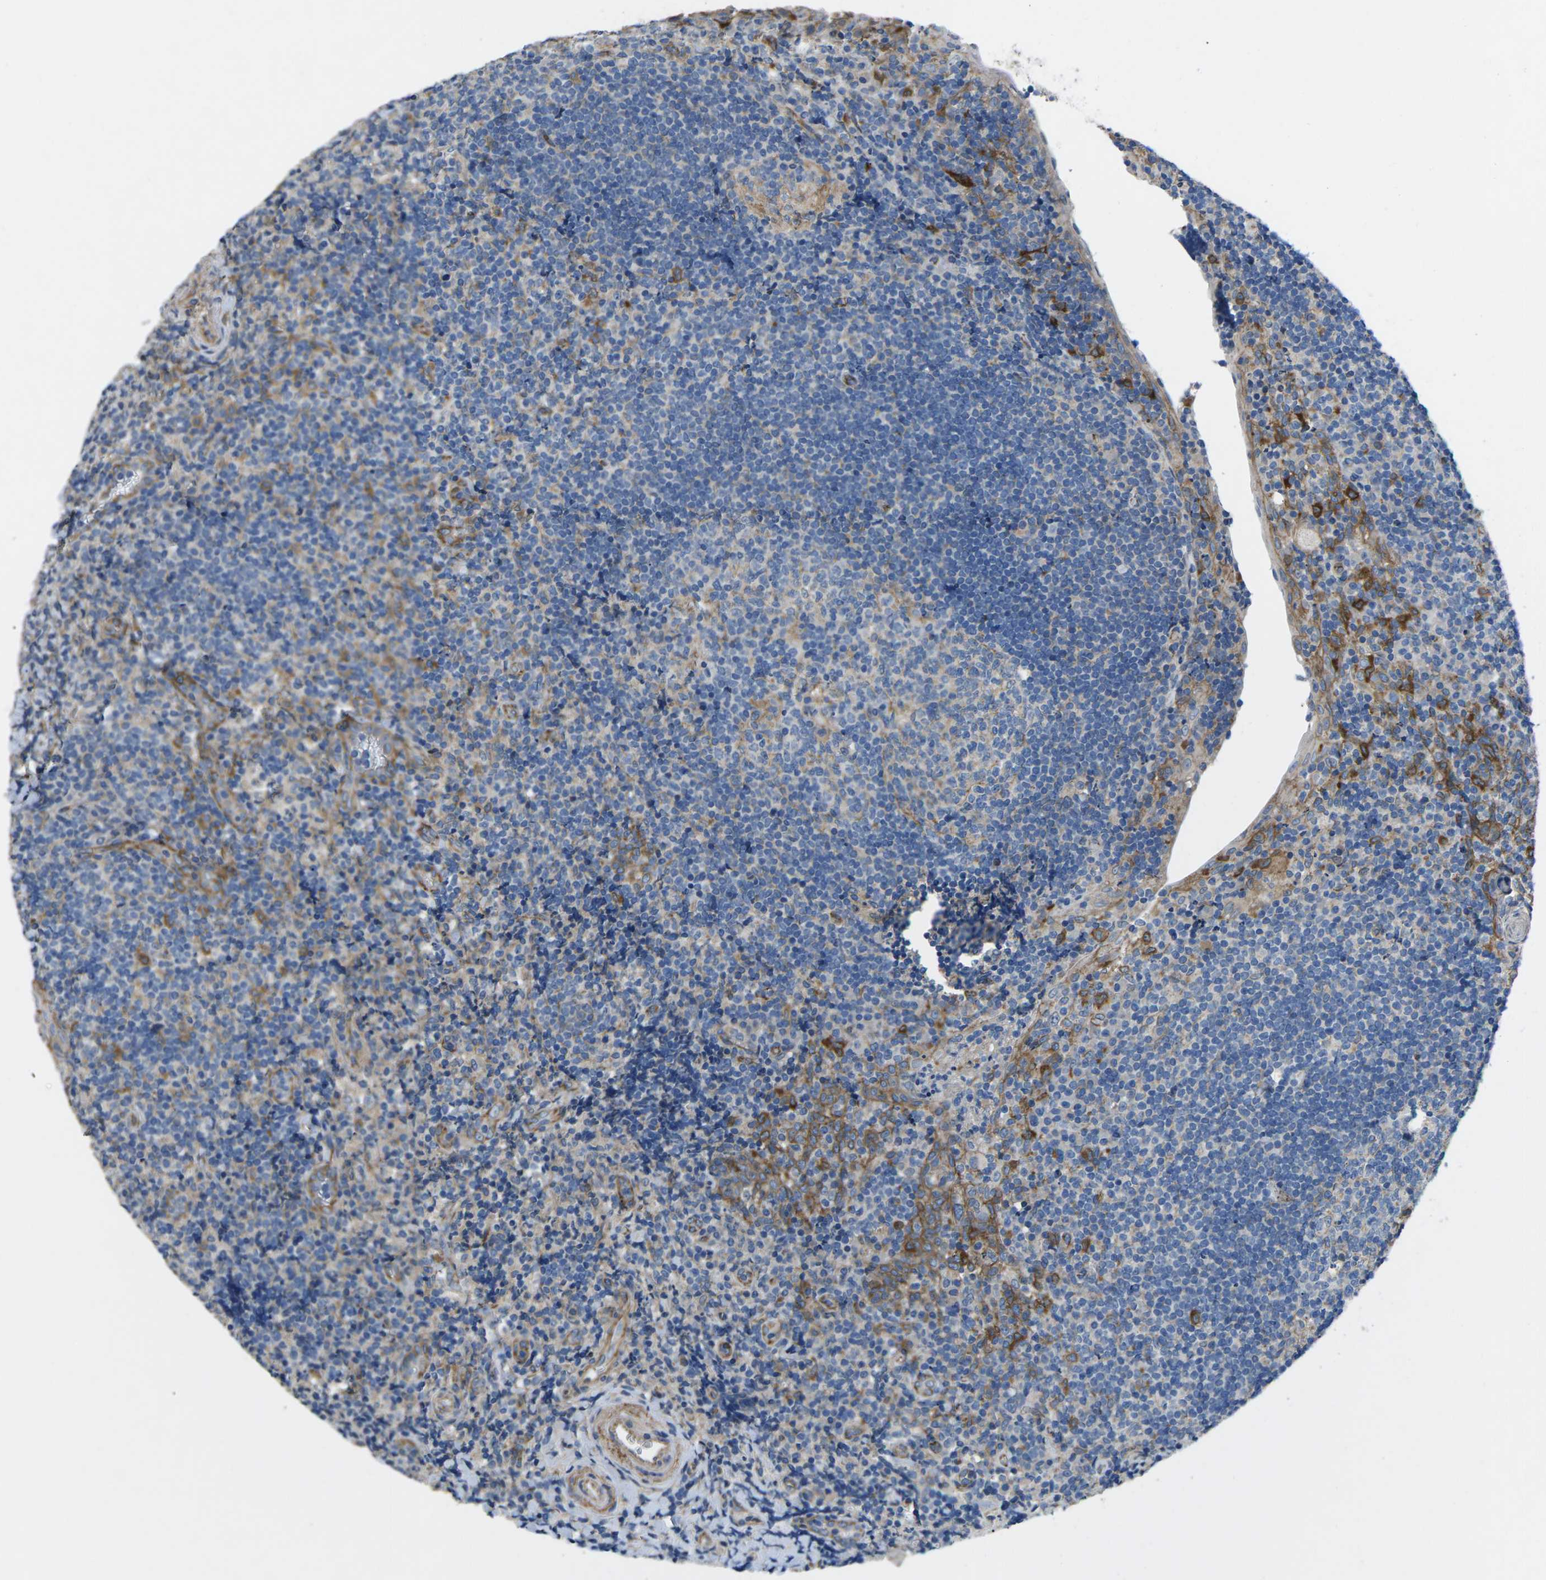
{"staining": {"intensity": "weak", "quantity": "25%-75%", "location": "cytoplasmic/membranous"}, "tissue": "tonsil", "cell_type": "Germinal center cells", "image_type": "normal", "snomed": [{"axis": "morphology", "description": "Normal tissue, NOS"}, {"axis": "topography", "description": "Tonsil"}], "caption": "Human tonsil stained for a protein (brown) exhibits weak cytoplasmic/membranous positive staining in about 25%-75% of germinal center cells.", "gene": "CTNND1", "patient": {"sex": "male", "age": 37}}